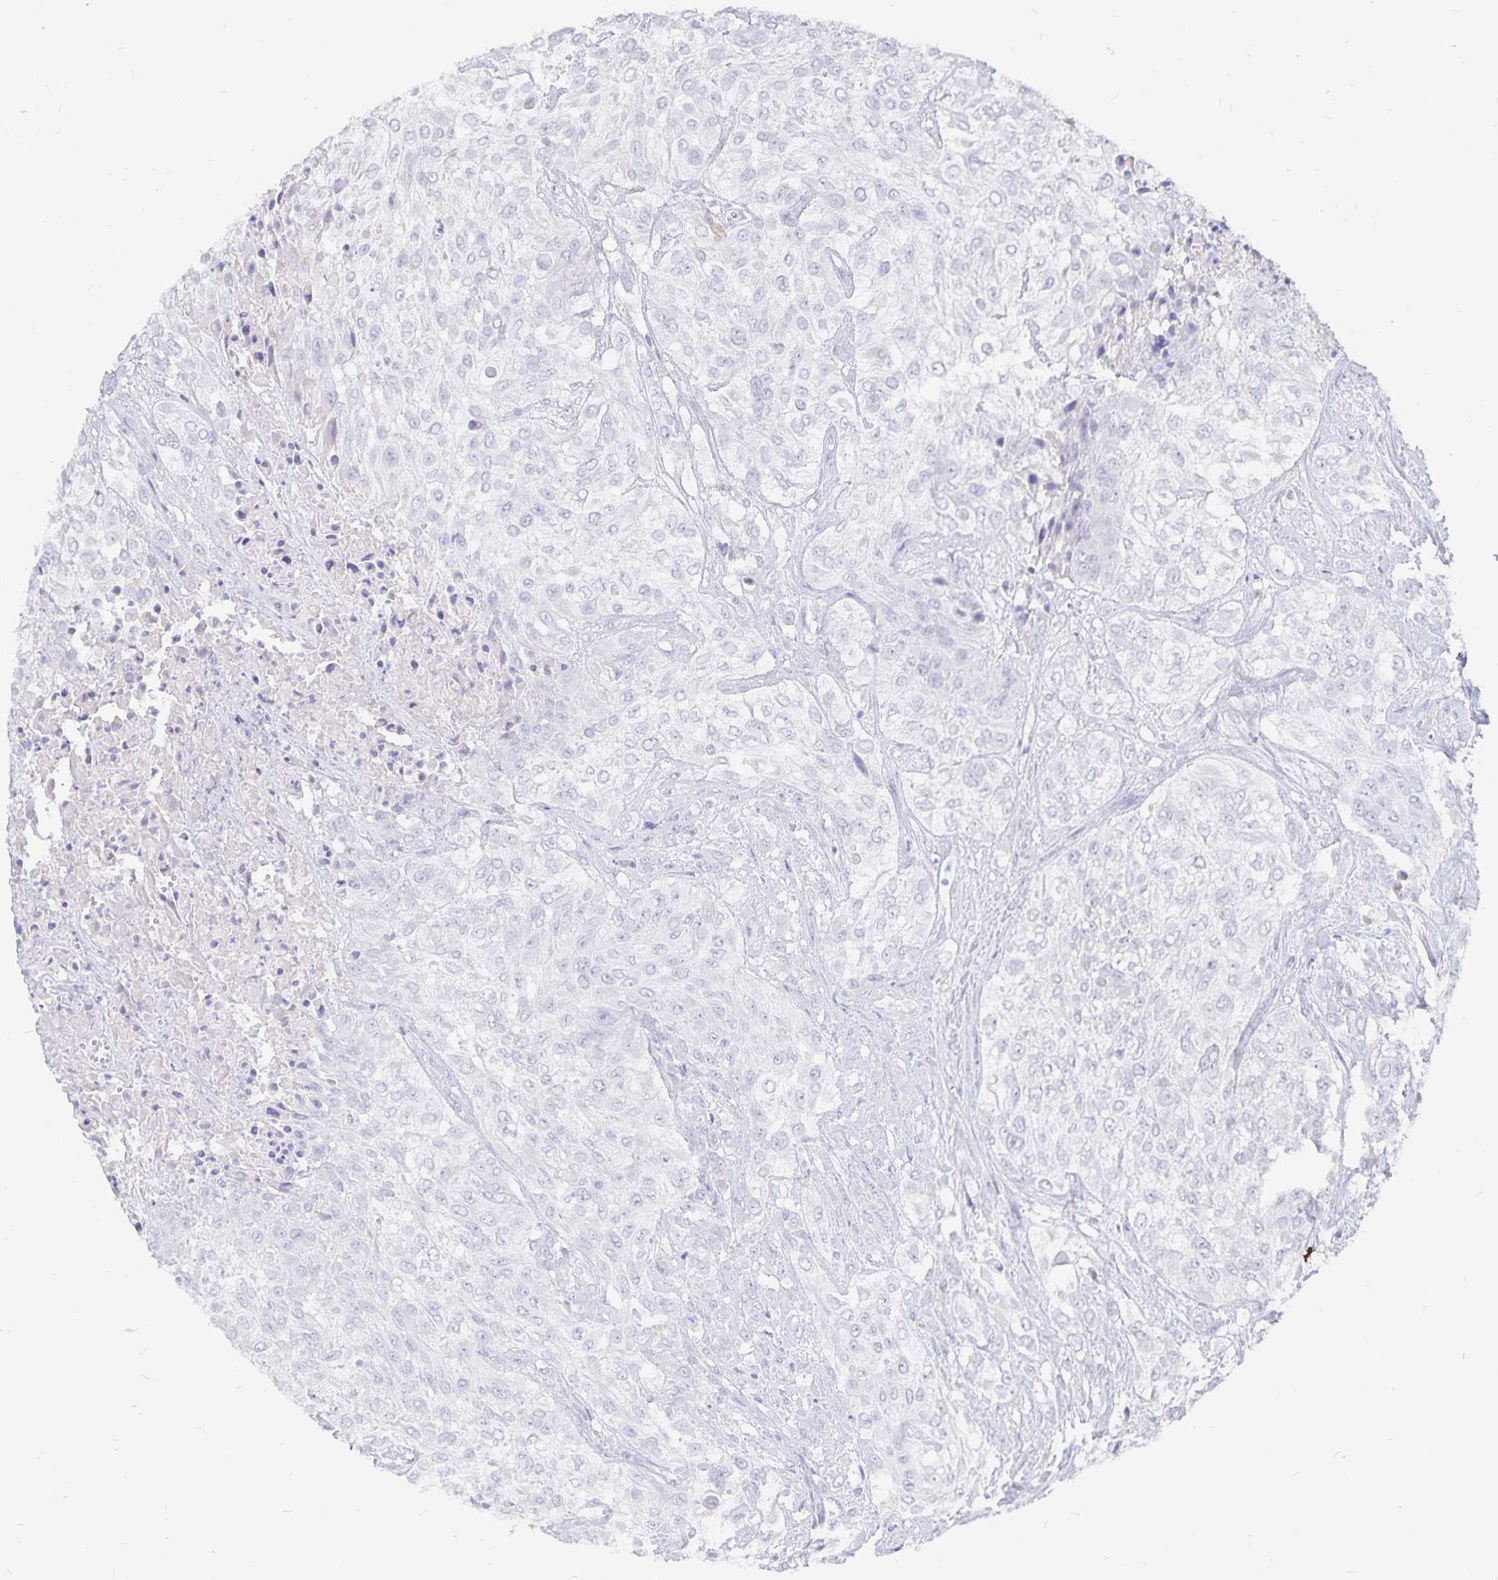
{"staining": {"intensity": "negative", "quantity": "none", "location": "none"}, "tissue": "urothelial cancer", "cell_type": "Tumor cells", "image_type": "cancer", "snomed": [{"axis": "morphology", "description": "Urothelial carcinoma, High grade"}, {"axis": "topography", "description": "Urinary bladder"}], "caption": "This is an immunohistochemistry (IHC) micrograph of urothelial carcinoma (high-grade). There is no positivity in tumor cells.", "gene": "PKHD1", "patient": {"sex": "male", "age": 57}}